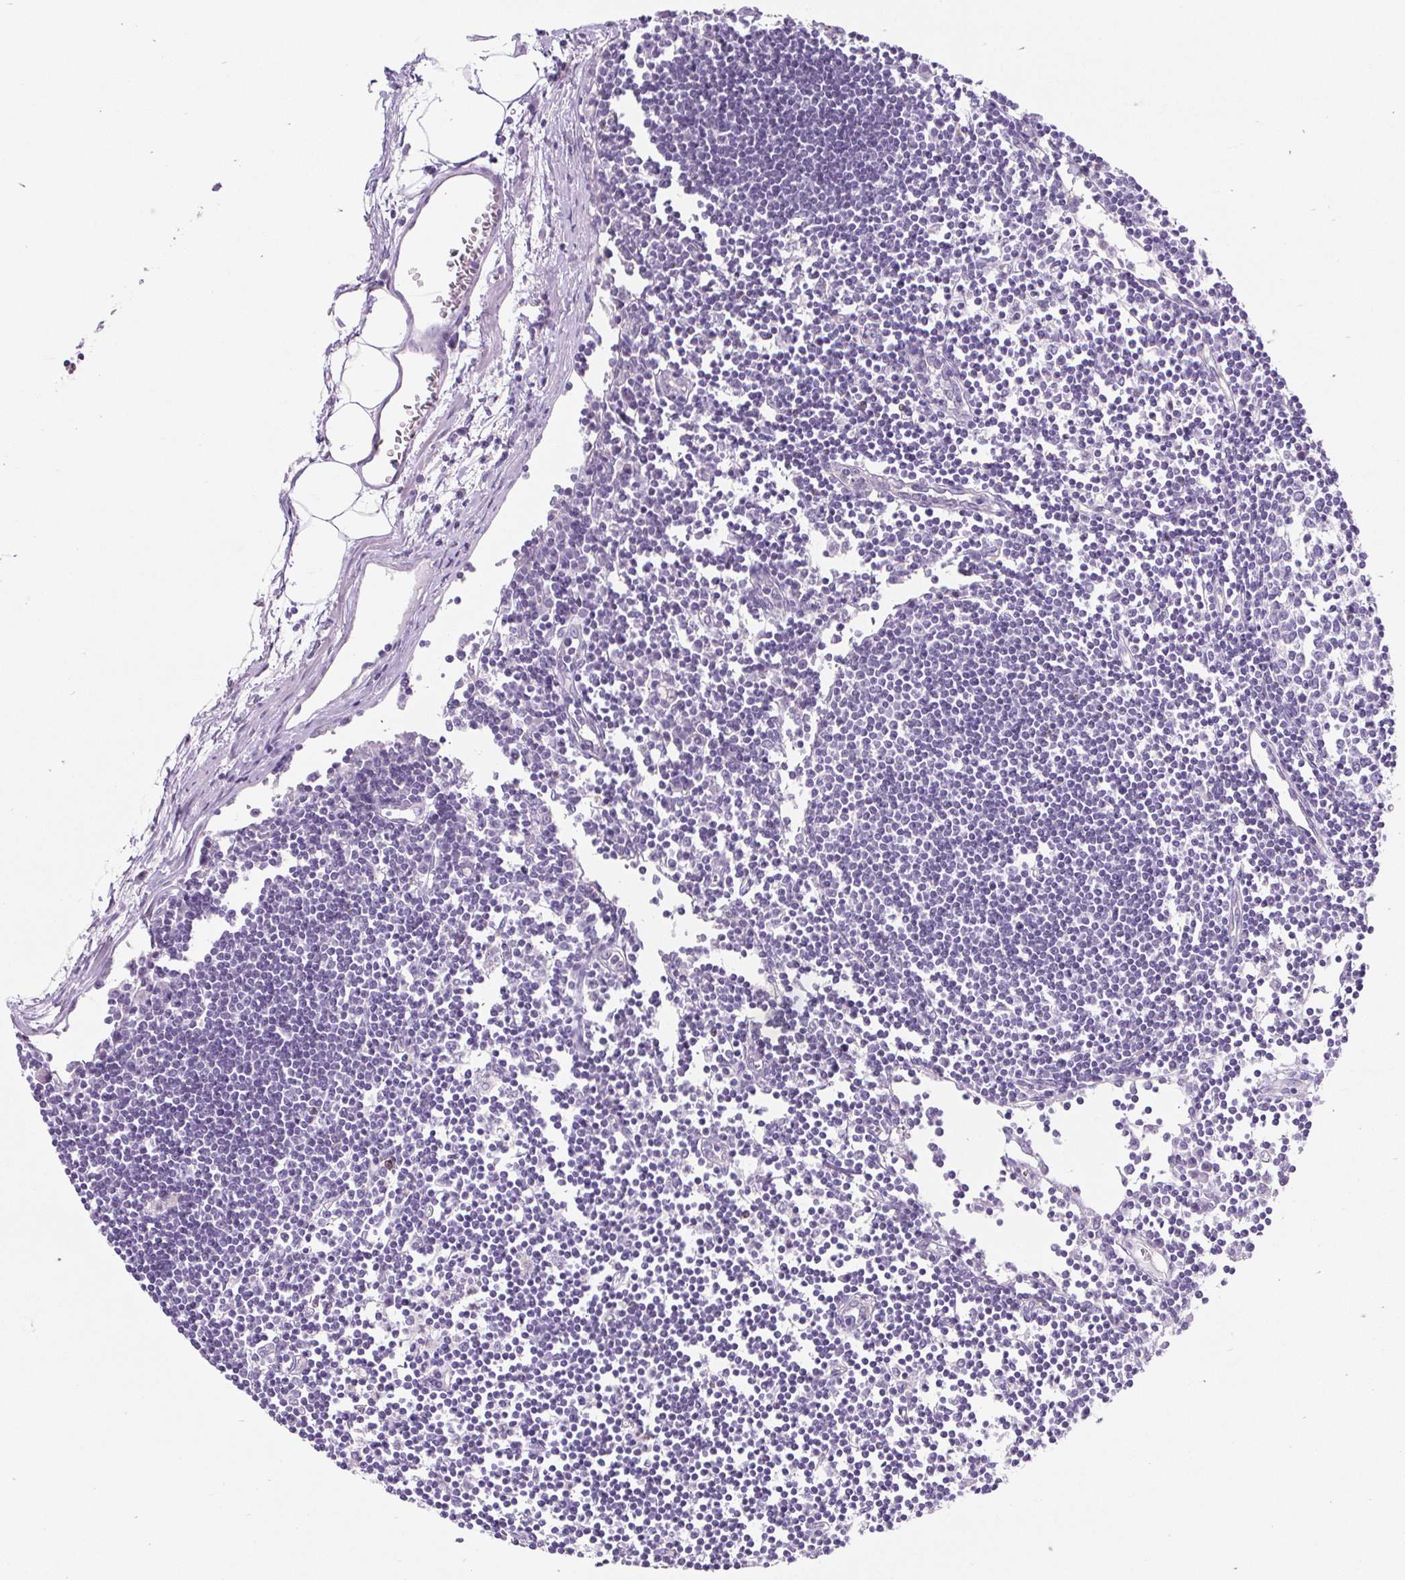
{"staining": {"intensity": "negative", "quantity": "none", "location": "none"}, "tissue": "lymph node", "cell_type": "Germinal center cells", "image_type": "normal", "snomed": [{"axis": "morphology", "description": "Normal tissue, NOS"}, {"axis": "topography", "description": "Lymph node"}], "caption": "A high-resolution micrograph shows IHC staining of benign lymph node, which demonstrates no significant staining in germinal center cells.", "gene": "BCAS1", "patient": {"sex": "female", "age": 65}}